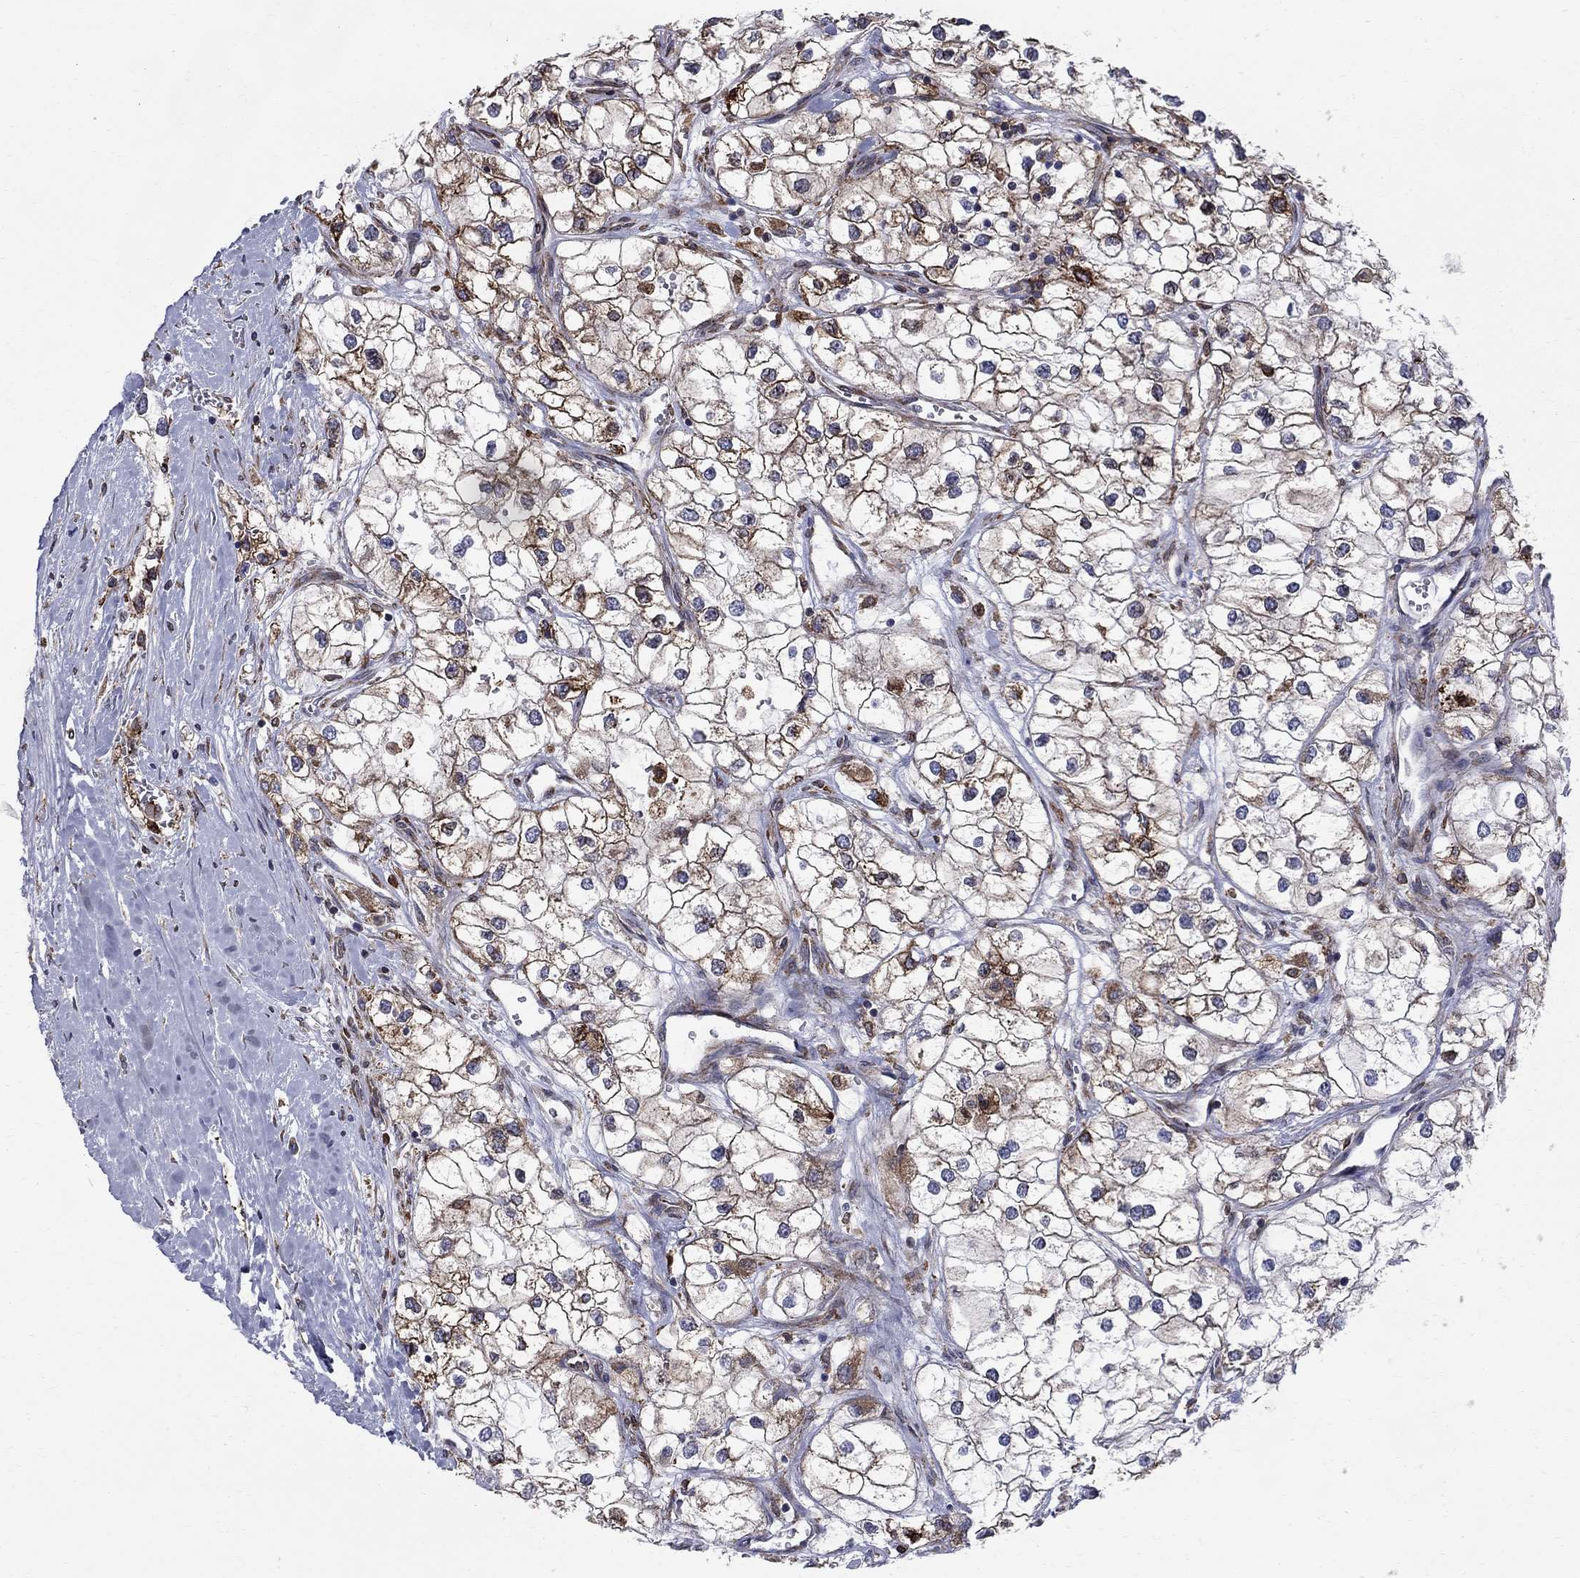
{"staining": {"intensity": "moderate", "quantity": ">75%", "location": "cytoplasmic/membranous"}, "tissue": "renal cancer", "cell_type": "Tumor cells", "image_type": "cancer", "snomed": [{"axis": "morphology", "description": "Adenocarcinoma, NOS"}, {"axis": "topography", "description": "Kidney"}], "caption": "Immunohistochemical staining of human adenocarcinoma (renal) shows medium levels of moderate cytoplasmic/membranous protein positivity in approximately >75% of tumor cells. Nuclei are stained in blue.", "gene": "CAB39L", "patient": {"sex": "male", "age": 59}}